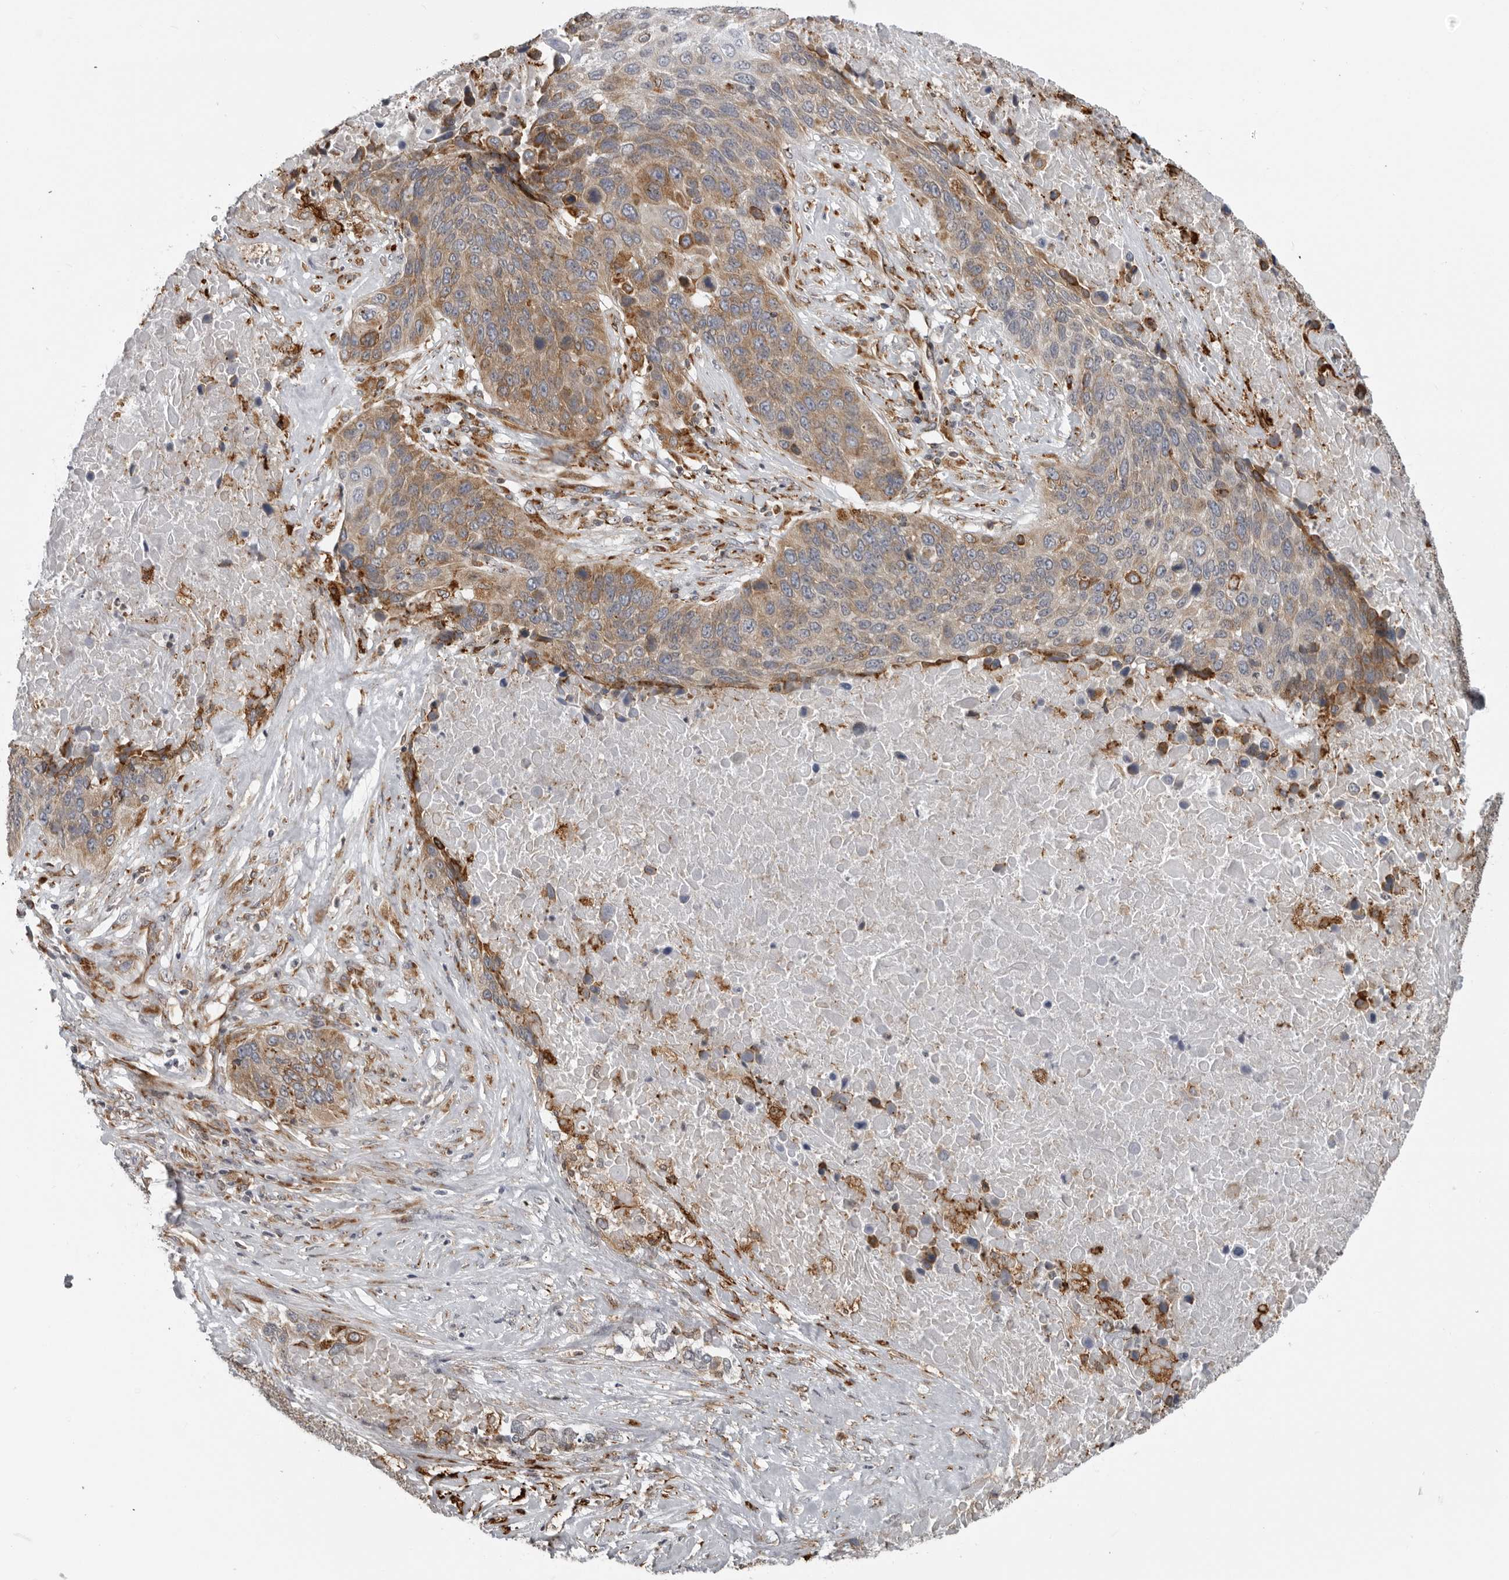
{"staining": {"intensity": "moderate", "quantity": ">75%", "location": "cytoplasmic/membranous"}, "tissue": "lung cancer", "cell_type": "Tumor cells", "image_type": "cancer", "snomed": [{"axis": "morphology", "description": "Squamous cell carcinoma, NOS"}, {"axis": "topography", "description": "Lung"}], "caption": "Protein expression analysis of human lung squamous cell carcinoma reveals moderate cytoplasmic/membranous expression in approximately >75% of tumor cells.", "gene": "ALPK2", "patient": {"sex": "male", "age": 66}}